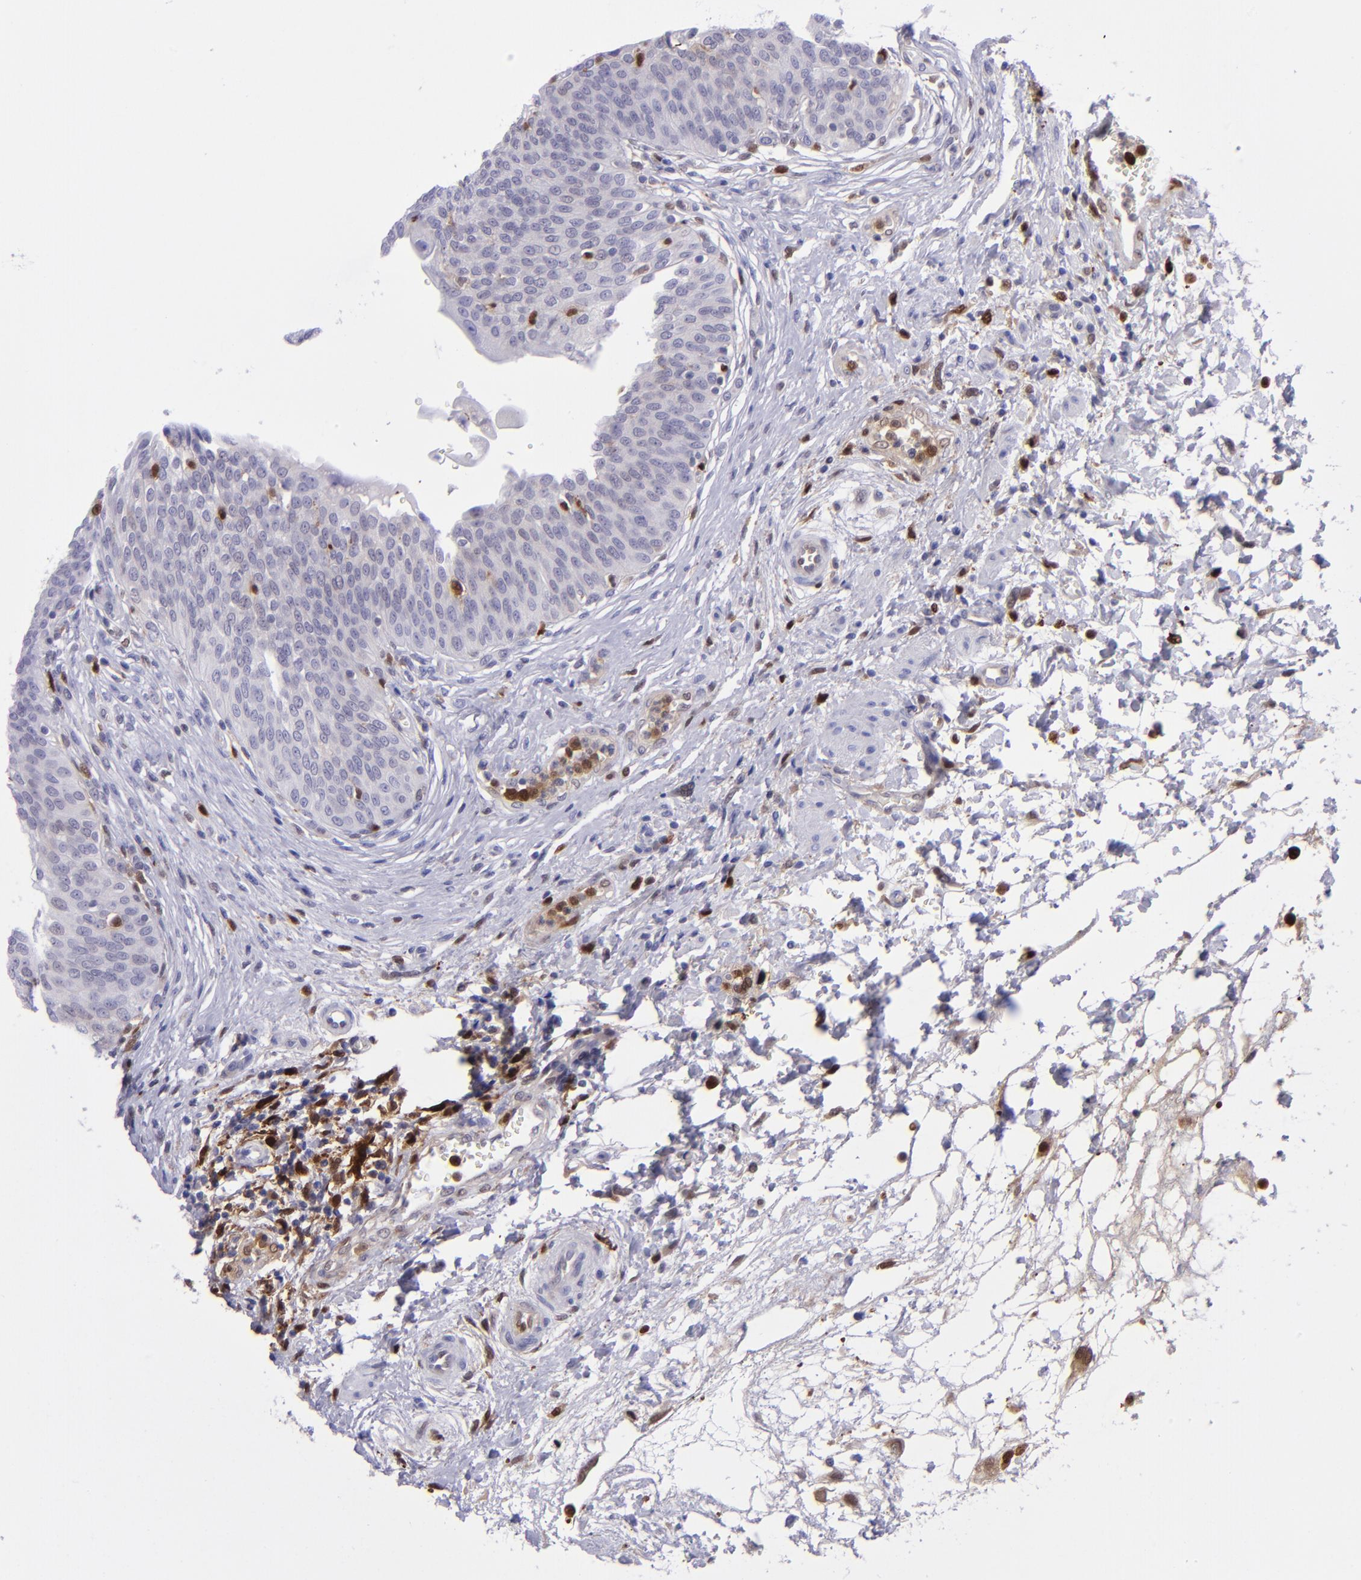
{"staining": {"intensity": "strong", "quantity": "<25%", "location": "cytoplasmic/membranous,nuclear"}, "tissue": "urinary bladder", "cell_type": "Urothelial cells", "image_type": "normal", "snomed": [{"axis": "morphology", "description": "Normal tissue, NOS"}, {"axis": "topography", "description": "Smooth muscle"}, {"axis": "topography", "description": "Urinary bladder"}], "caption": "The image reveals a brown stain indicating the presence of a protein in the cytoplasmic/membranous,nuclear of urothelial cells in urinary bladder. The staining was performed using DAB (3,3'-diaminobenzidine), with brown indicating positive protein expression. Nuclei are stained blue with hematoxylin.", "gene": "TYMP", "patient": {"sex": "male", "age": 35}}